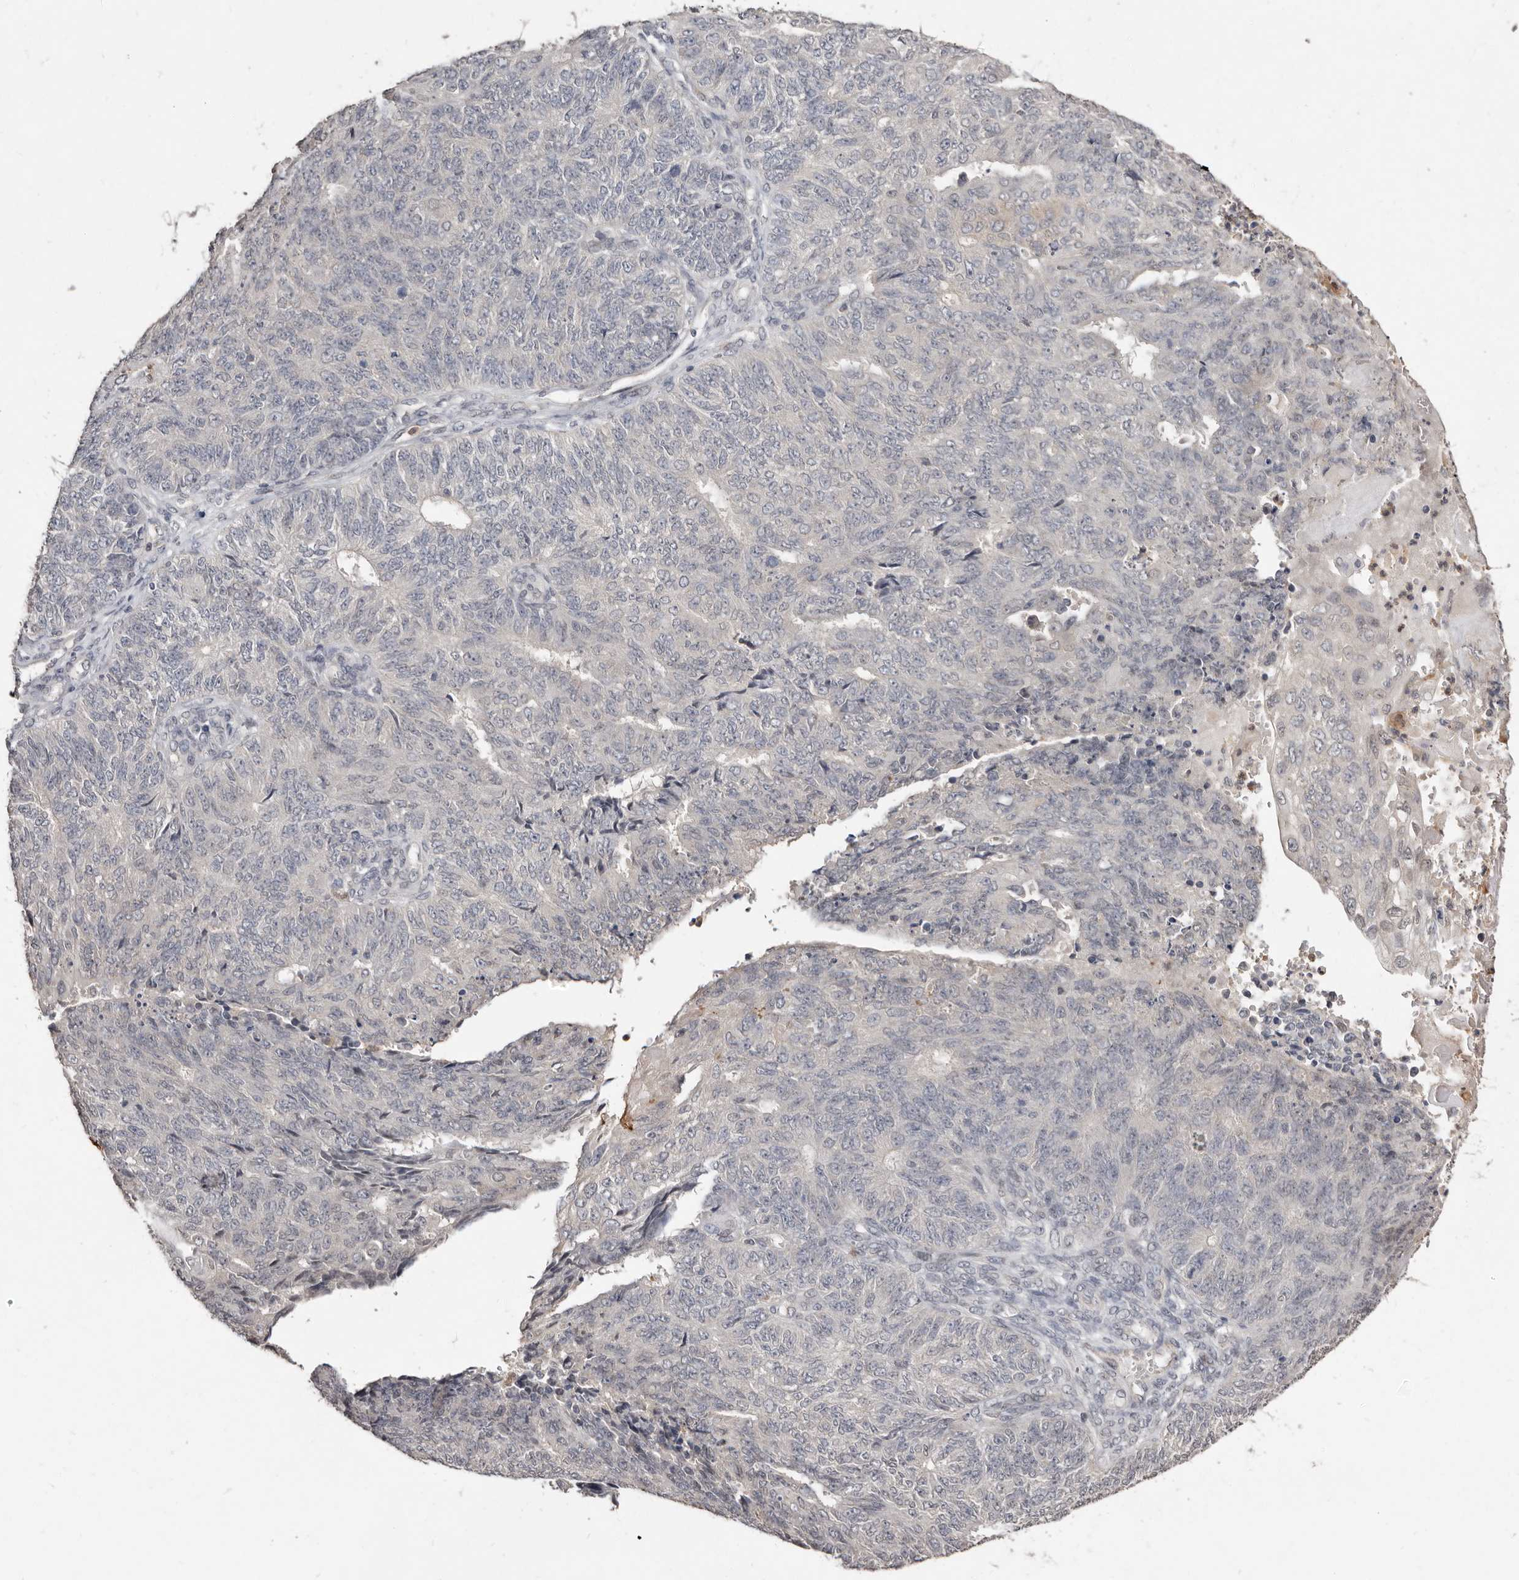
{"staining": {"intensity": "negative", "quantity": "none", "location": "none"}, "tissue": "endometrial cancer", "cell_type": "Tumor cells", "image_type": "cancer", "snomed": [{"axis": "morphology", "description": "Adenocarcinoma, NOS"}, {"axis": "topography", "description": "Endometrium"}], "caption": "IHC of human endometrial cancer (adenocarcinoma) displays no staining in tumor cells.", "gene": "SULT1E1", "patient": {"sex": "female", "age": 32}}